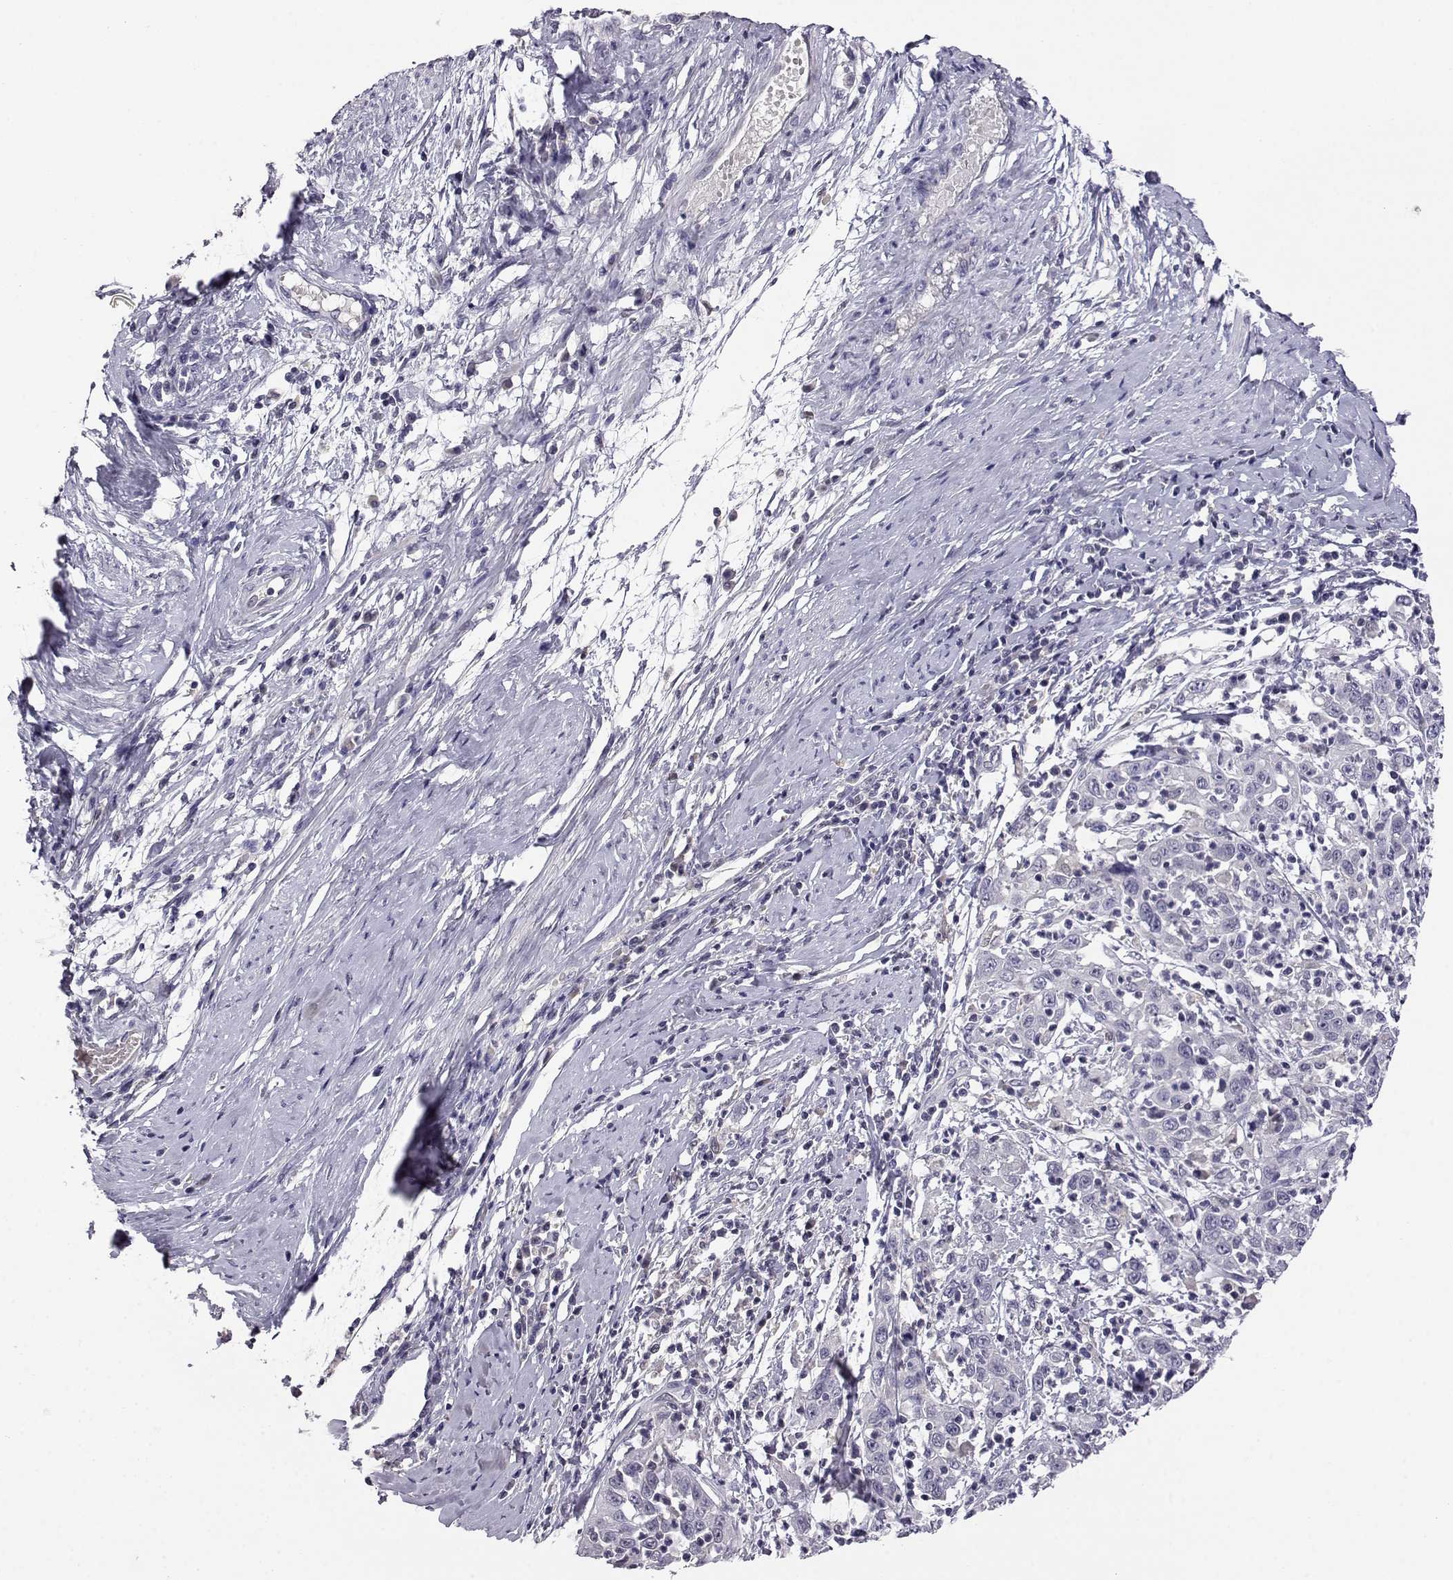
{"staining": {"intensity": "negative", "quantity": "none", "location": "none"}, "tissue": "cervical cancer", "cell_type": "Tumor cells", "image_type": "cancer", "snomed": [{"axis": "morphology", "description": "Squamous cell carcinoma, NOS"}, {"axis": "topography", "description": "Cervix"}], "caption": "Cervical cancer was stained to show a protein in brown. There is no significant positivity in tumor cells.", "gene": "AKR1B1", "patient": {"sex": "female", "age": 46}}